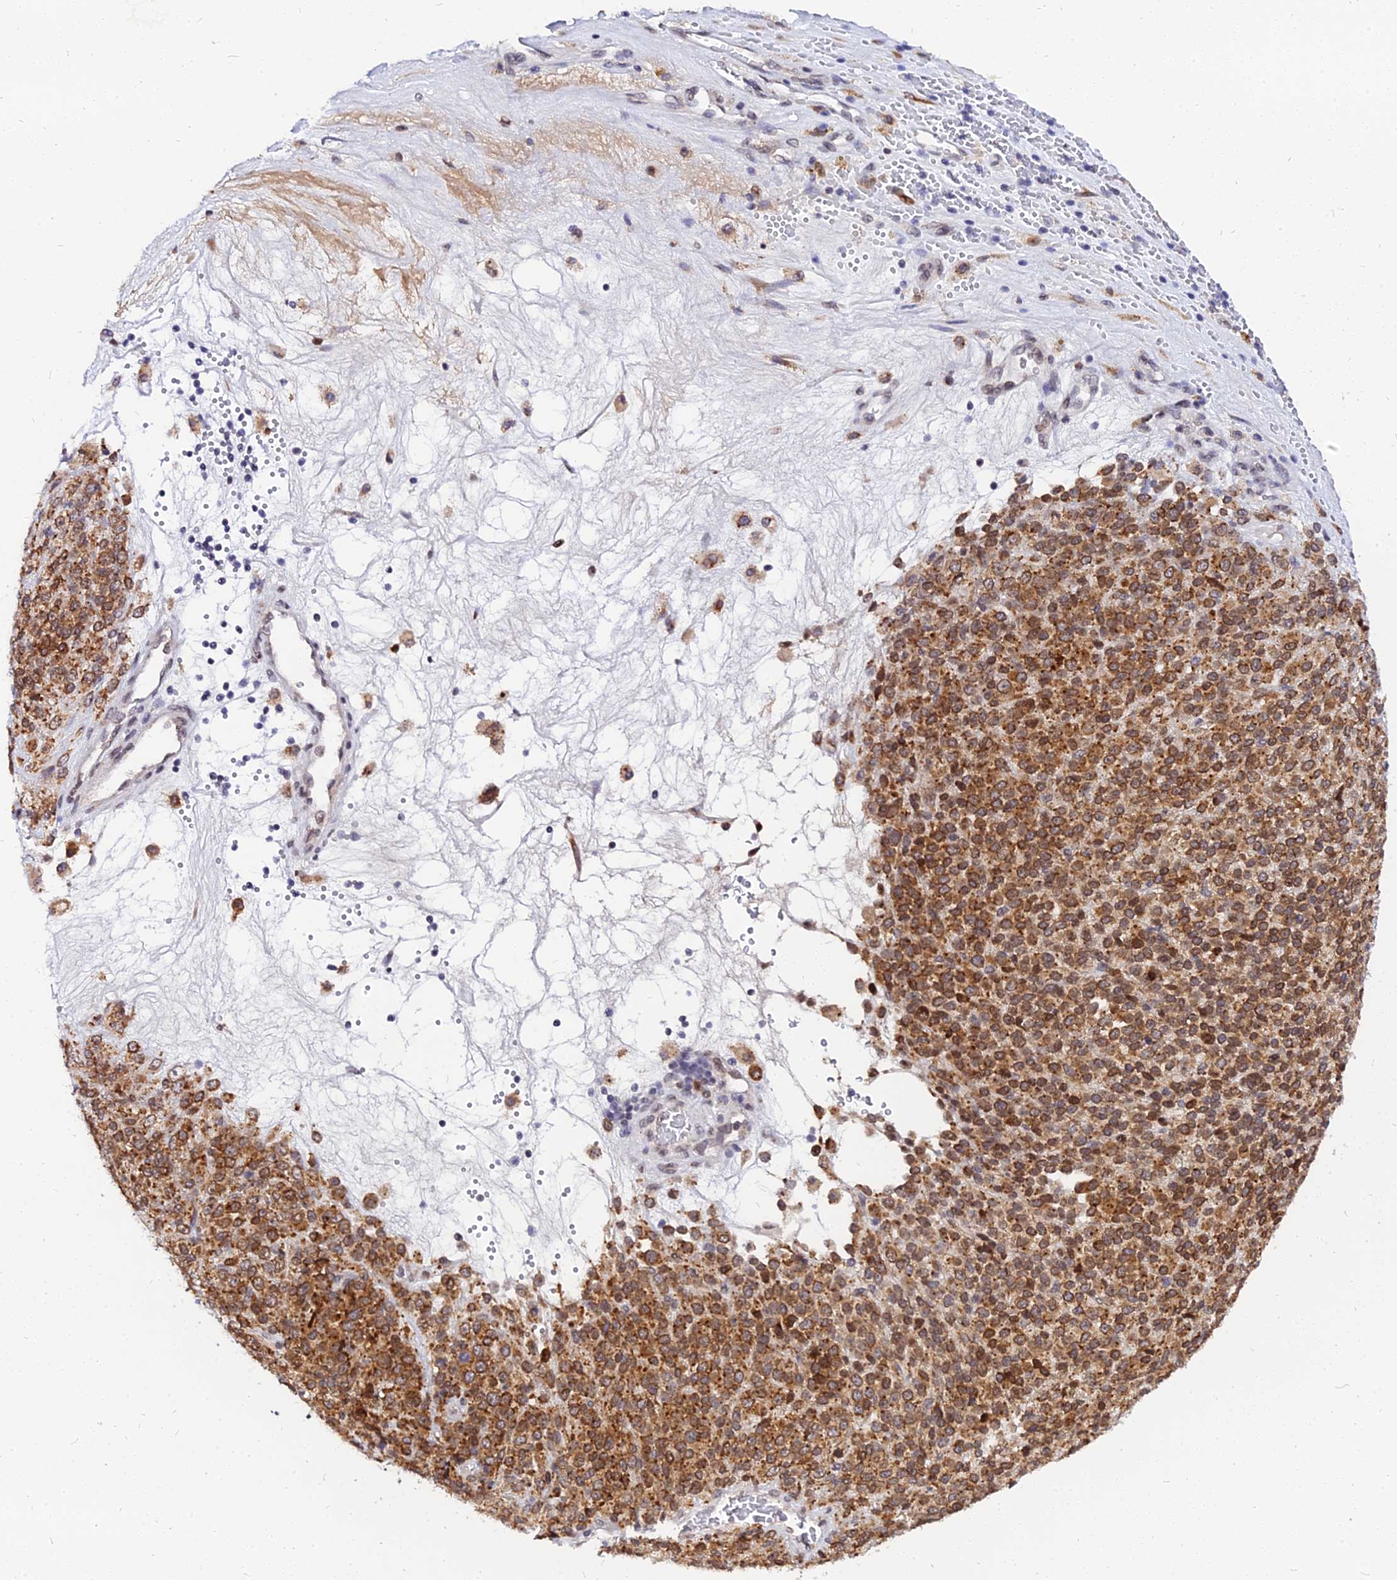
{"staining": {"intensity": "strong", "quantity": ">75%", "location": "cytoplasmic/membranous"}, "tissue": "melanoma", "cell_type": "Tumor cells", "image_type": "cancer", "snomed": [{"axis": "morphology", "description": "Malignant melanoma, Metastatic site"}, {"axis": "topography", "description": "Brain"}], "caption": "High-power microscopy captured an immunohistochemistry (IHC) micrograph of melanoma, revealing strong cytoplasmic/membranous expression in approximately >75% of tumor cells.", "gene": "RNF121", "patient": {"sex": "female", "age": 56}}